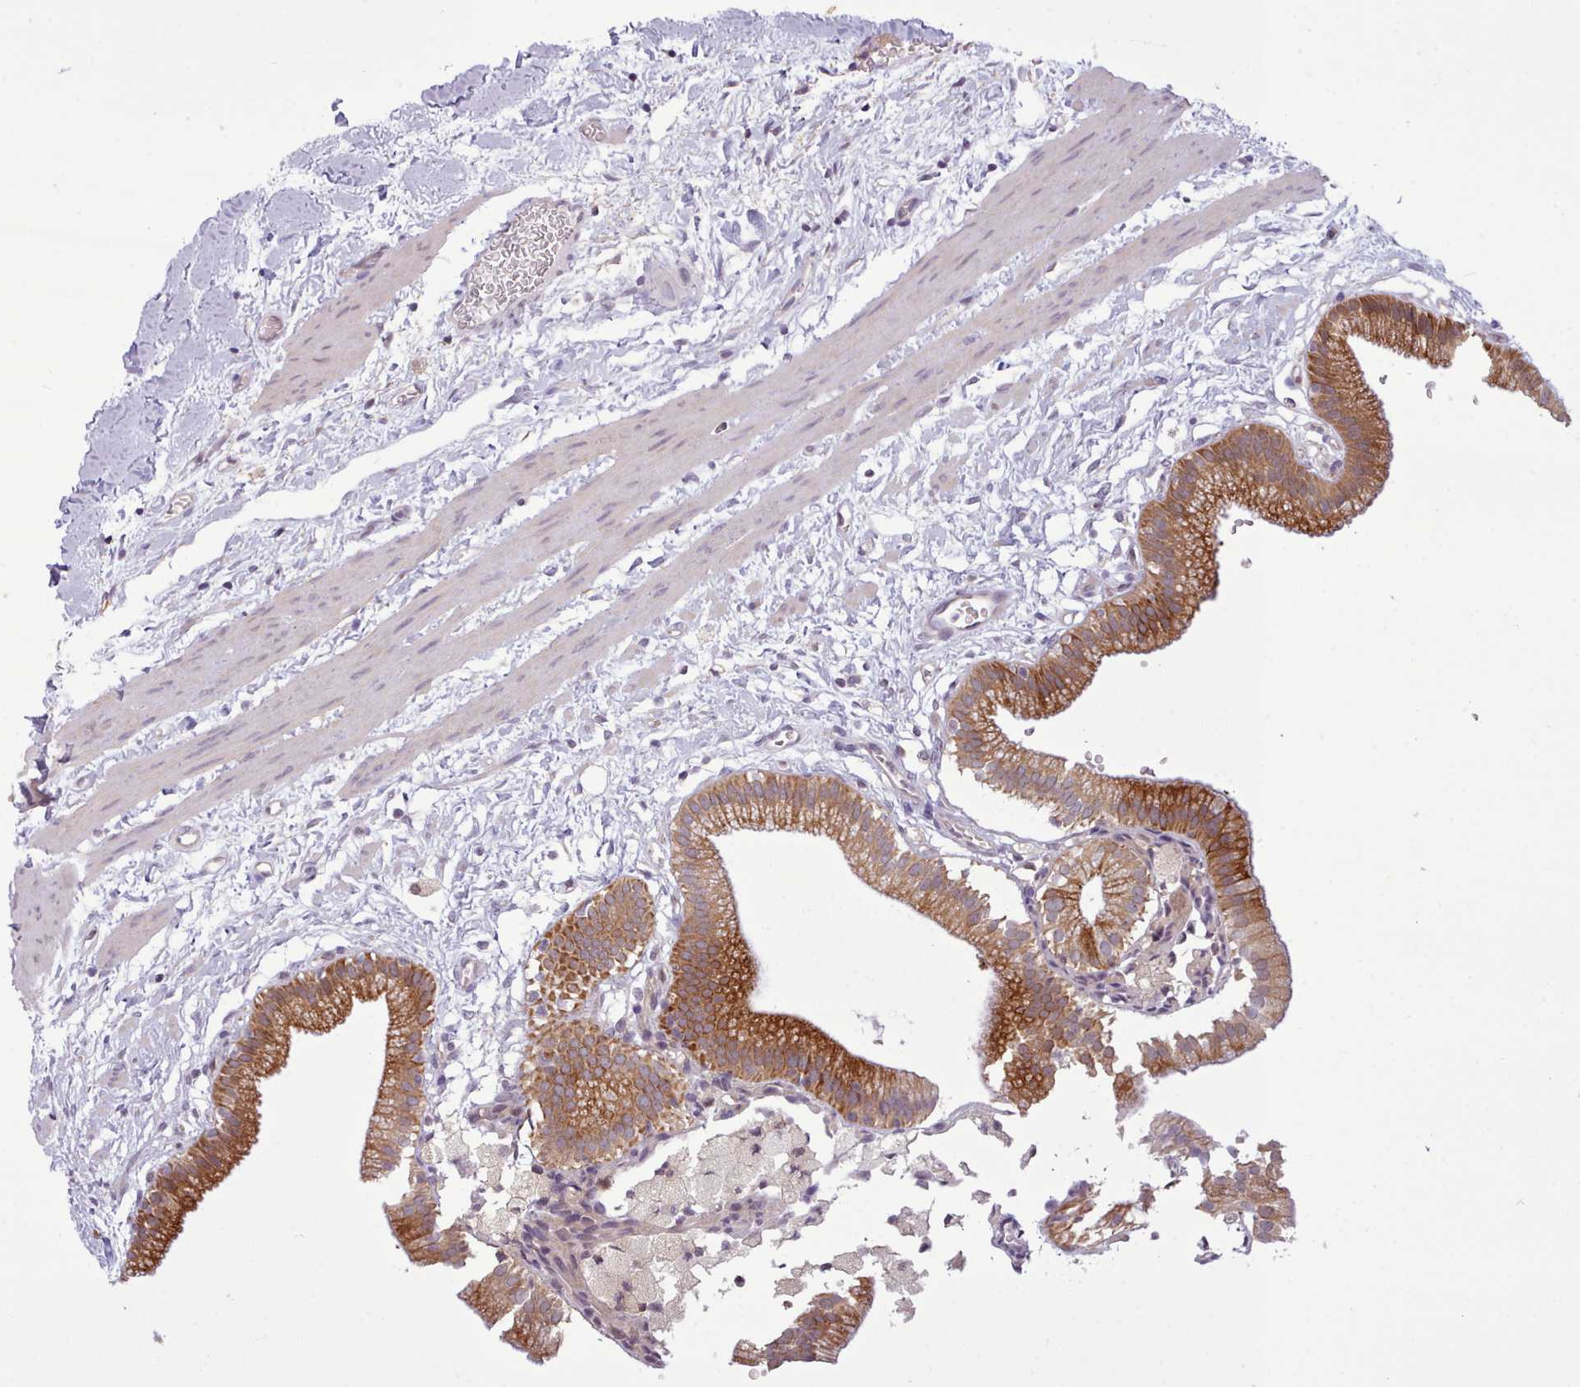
{"staining": {"intensity": "moderate", "quantity": ">75%", "location": "cytoplasmic/membranous"}, "tissue": "gallbladder", "cell_type": "Glandular cells", "image_type": "normal", "snomed": [{"axis": "morphology", "description": "Normal tissue, NOS"}, {"axis": "topography", "description": "Gallbladder"}], "caption": "Protein analysis of unremarkable gallbladder exhibits moderate cytoplasmic/membranous positivity in about >75% of glandular cells. (DAB IHC with brightfield microscopy, high magnification).", "gene": "NMRK1", "patient": {"sex": "male", "age": 55}}